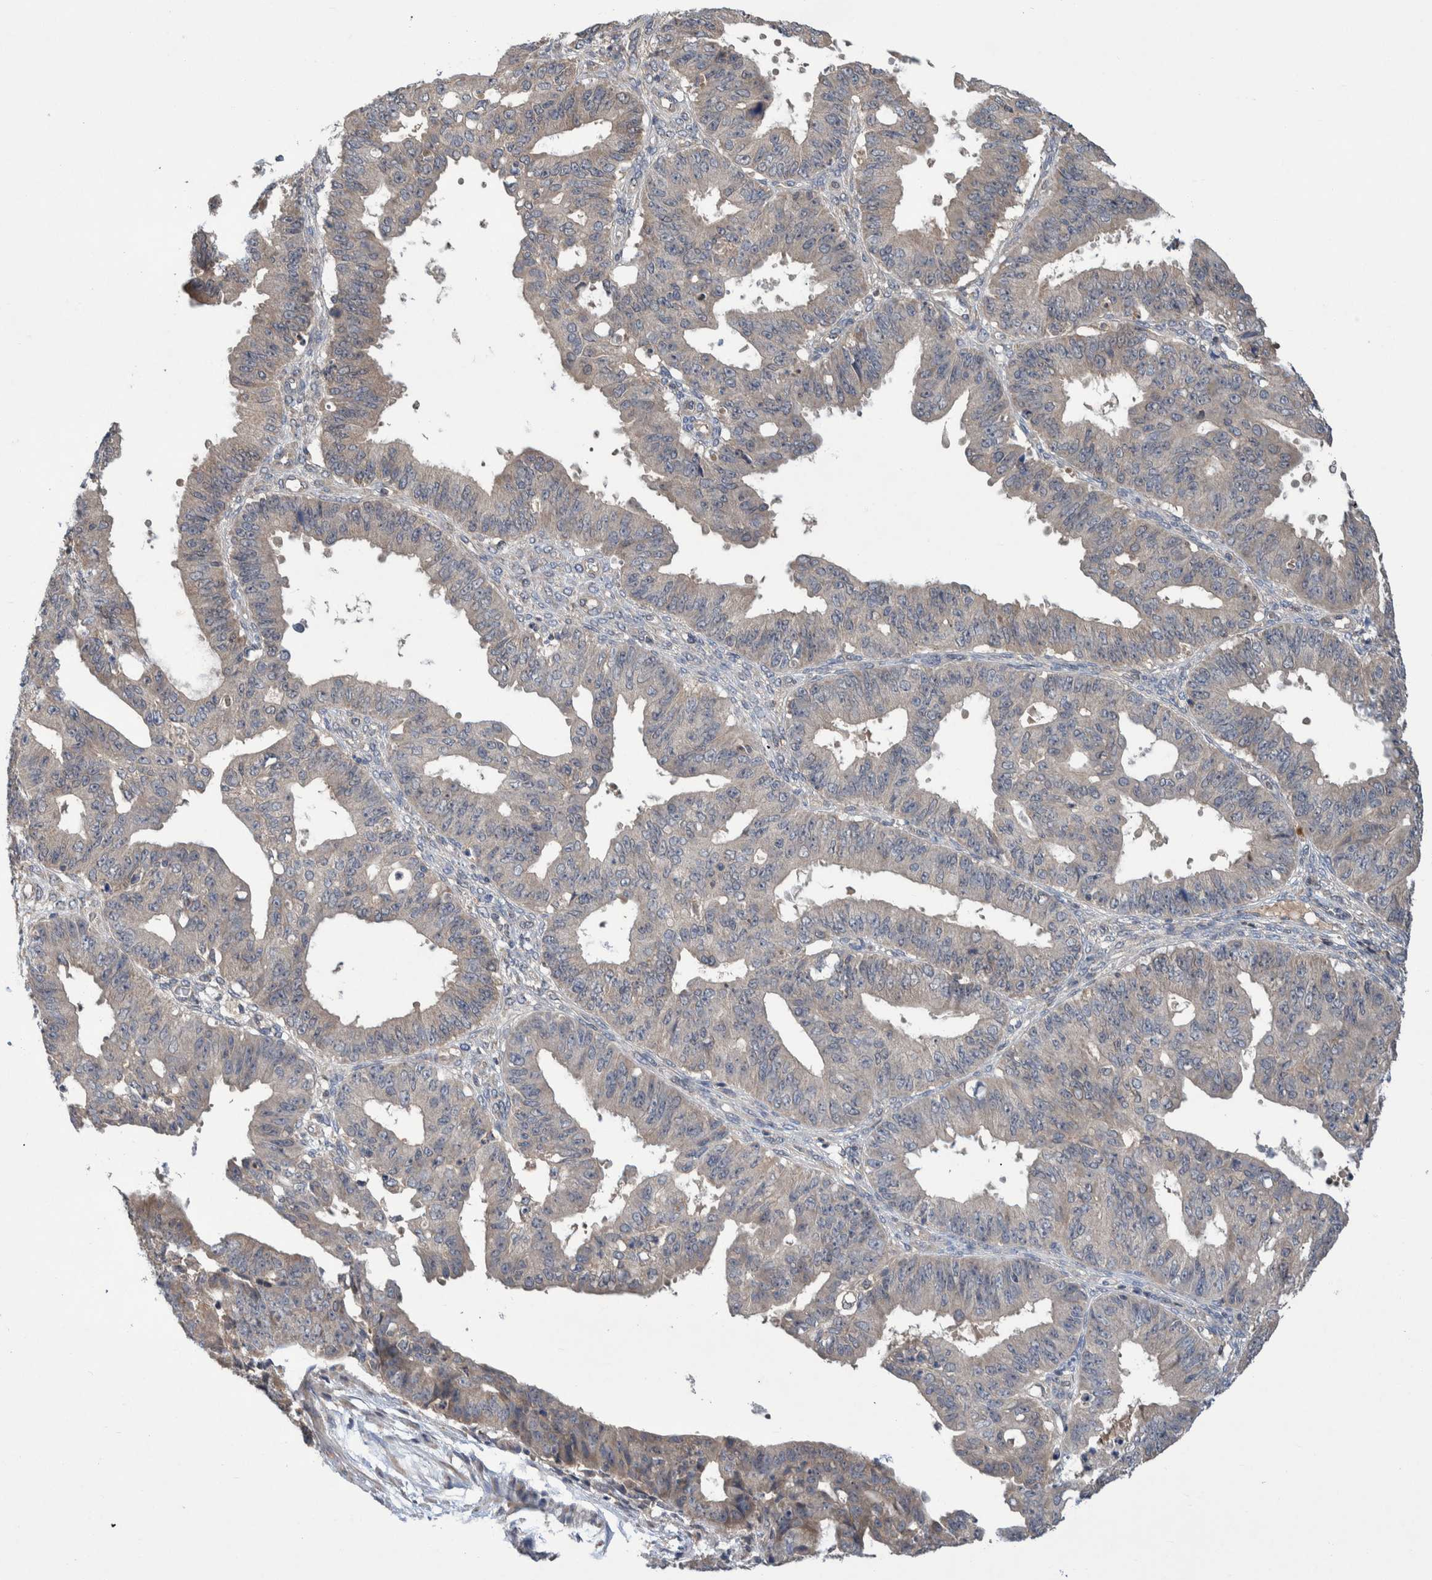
{"staining": {"intensity": "negative", "quantity": "none", "location": "none"}, "tissue": "ovarian cancer", "cell_type": "Tumor cells", "image_type": "cancer", "snomed": [{"axis": "morphology", "description": "Carcinoma, endometroid"}, {"axis": "topography", "description": "Ovary"}], "caption": "Tumor cells are negative for brown protein staining in ovarian cancer.", "gene": "PLPBP", "patient": {"sex": "female", "age": 42}}